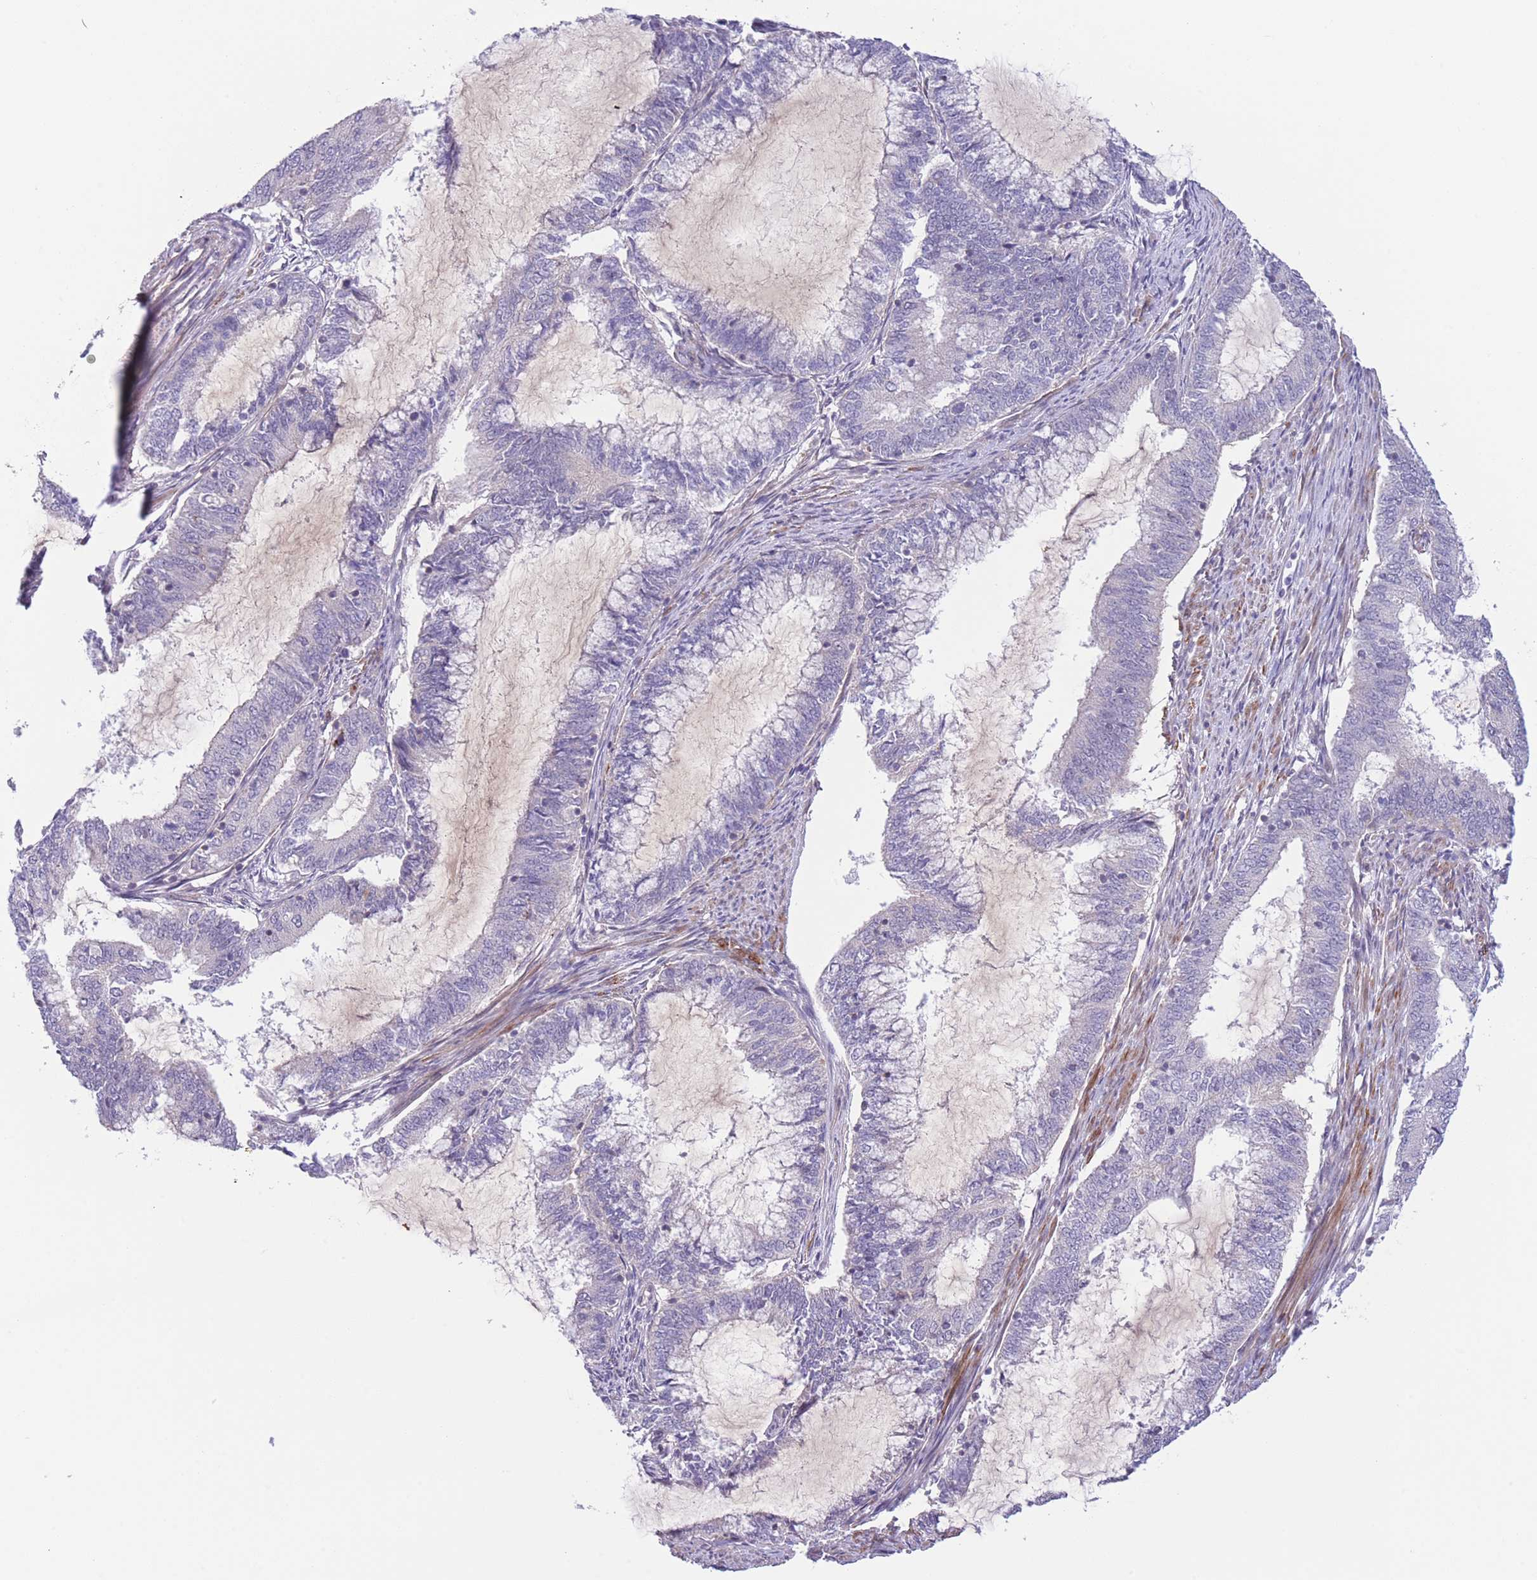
{"staining": {"intensity": "negative", "quantity": "none", "location": "none"}, "tissue": "endometrial cancer", "cell_type": "Tumor cells", "image_type": "cancer", "snomed": [{"axis": "morphology", "description": "Adenocarcinoma, NOS"}, {"axis": "topography", "description": "Endometrium"}], "caption": "There is no significant expression in tumor cells of endometrial adenocarcinoma.", "gene": "C9orf152", "patient": {"sex": "female", "age": 51}}